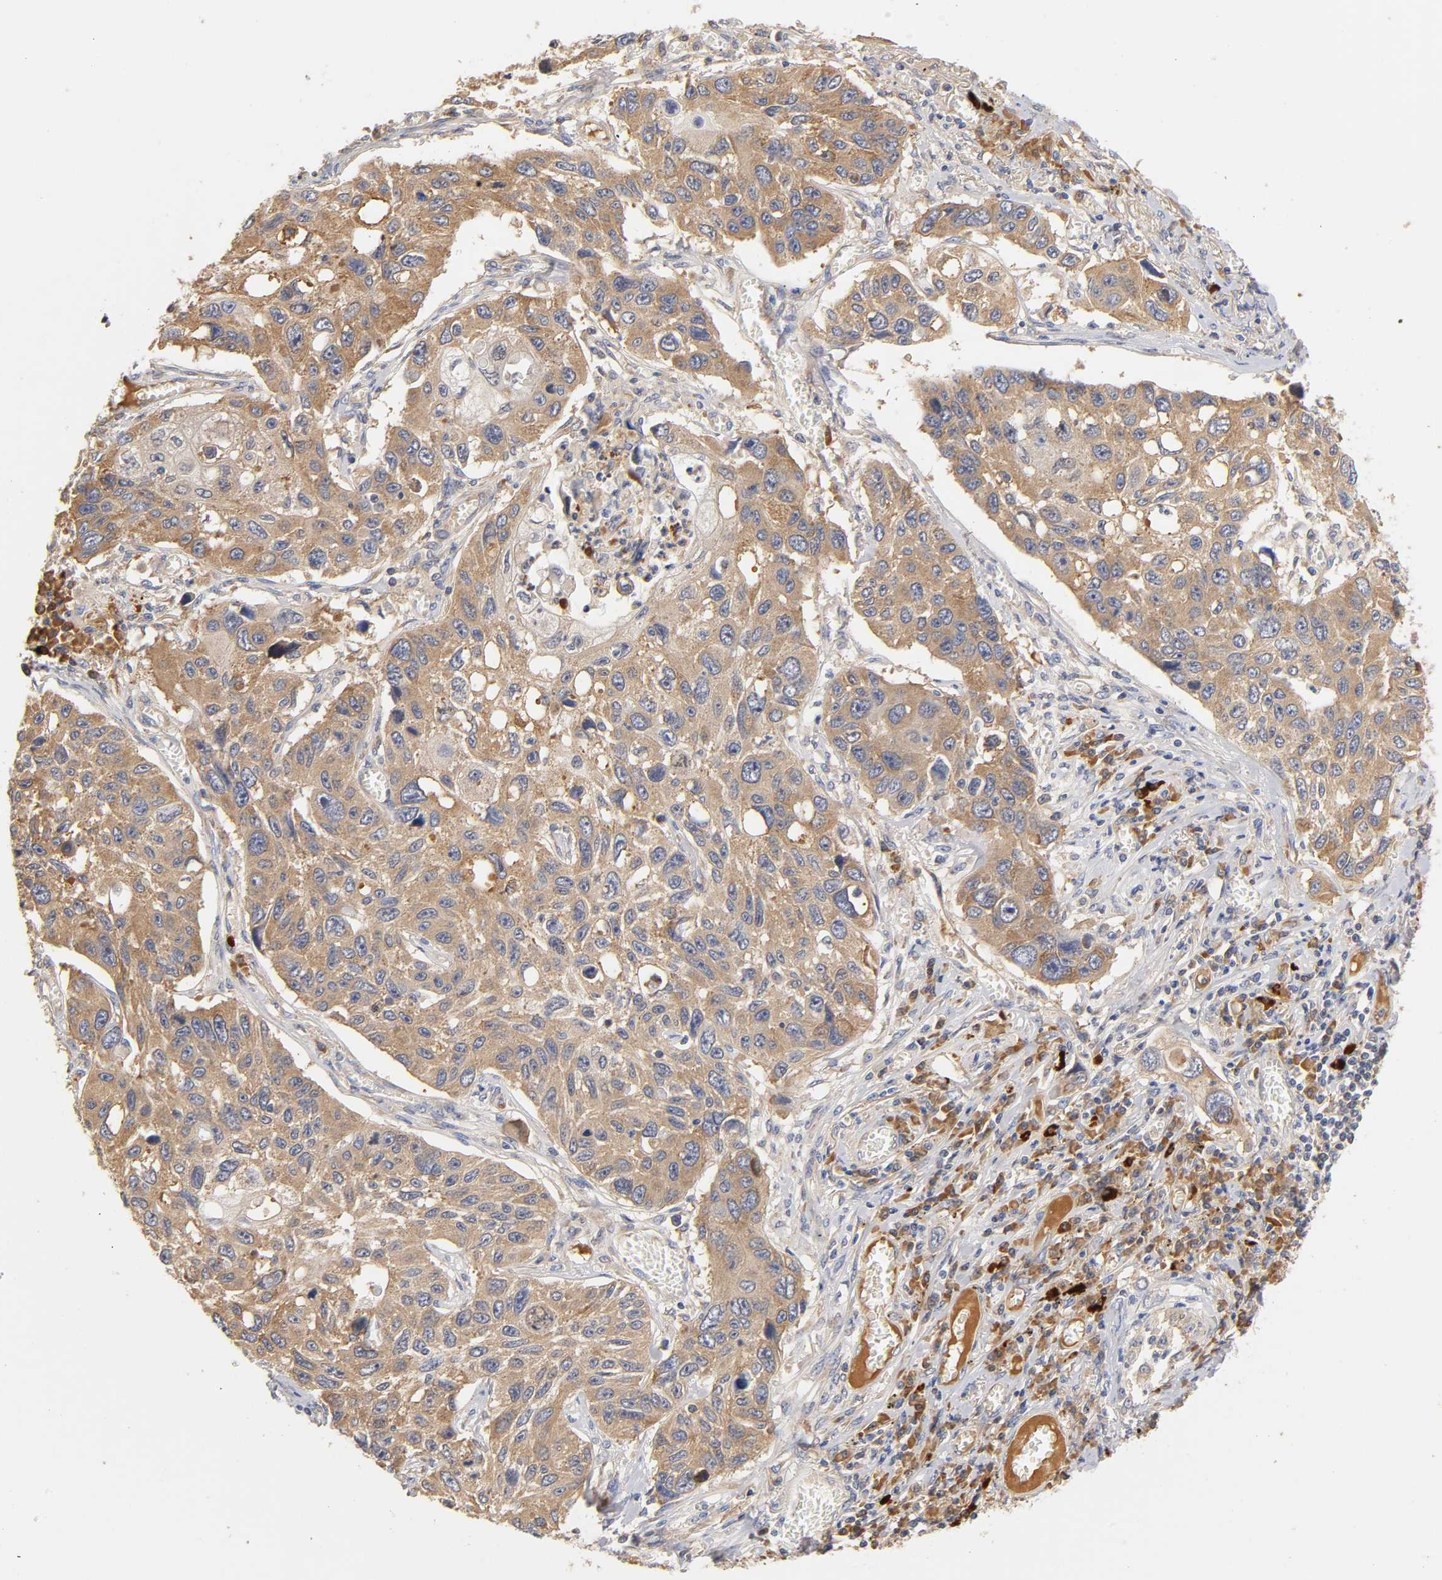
{"staining": {"intensity": "moderate", "quantity": ">75%", "location": "cytoplasmic/membranous"}, "tissue": "lung cancer", "cell_type": "Tumor cells", "image_type": "cancer", "snomed": [{"axis": "morphology", "description": "Squamous cell carcinoma, NOS"}, {"axis": "topography", "description": "Lung"}], "caption": "Protein staining displays moderate cytoplasmic/membranous staining in approximately >75% of tumor cells in lung cancer.", "gene": "RPS29", "patient": {"sex": "male", "age": 71}}